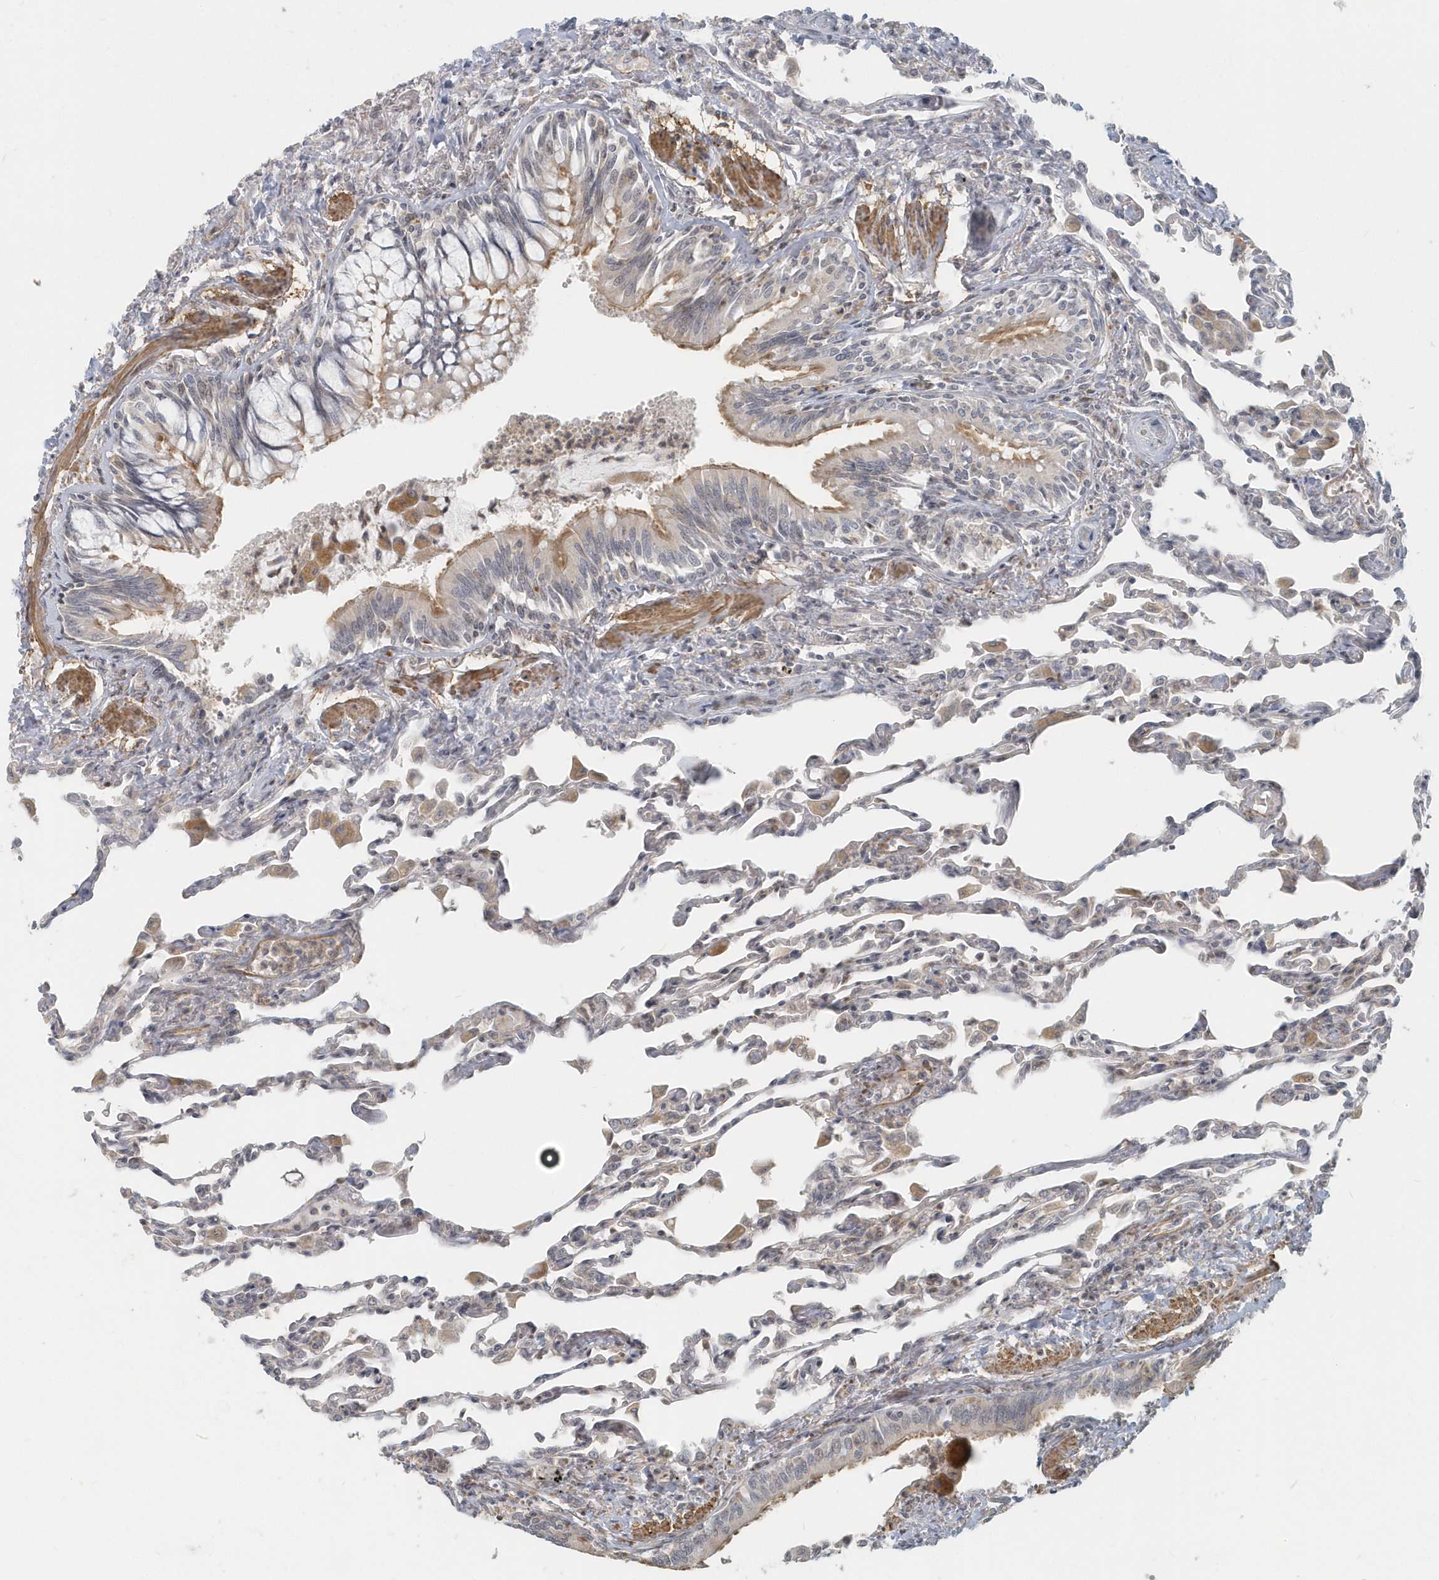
{"staining": {"intensity": "negative", "quantity": "none", "location": "none"}, "tissue": "lung", "cell_type": "Alveolar cells", "image_type": "normal", "snomed": [{"axis": "morphology", "description": "Normal tissue, NOS"}, {"axis": "topography", "description": "Bronchus"}, {"axis": "topography", "description": "Lung"}], "caption": "High power microscopy photomicrograph of an IHC photomicrograph of normal lung, revealing no significant positivity in alveolar cells. Brightfield microscopy of IHC stained with DAB (brown) and hematoxylin (blue), captured at high magnification.", "gene": "NAPB", "patient": {"sex": "female", "age": 49}}